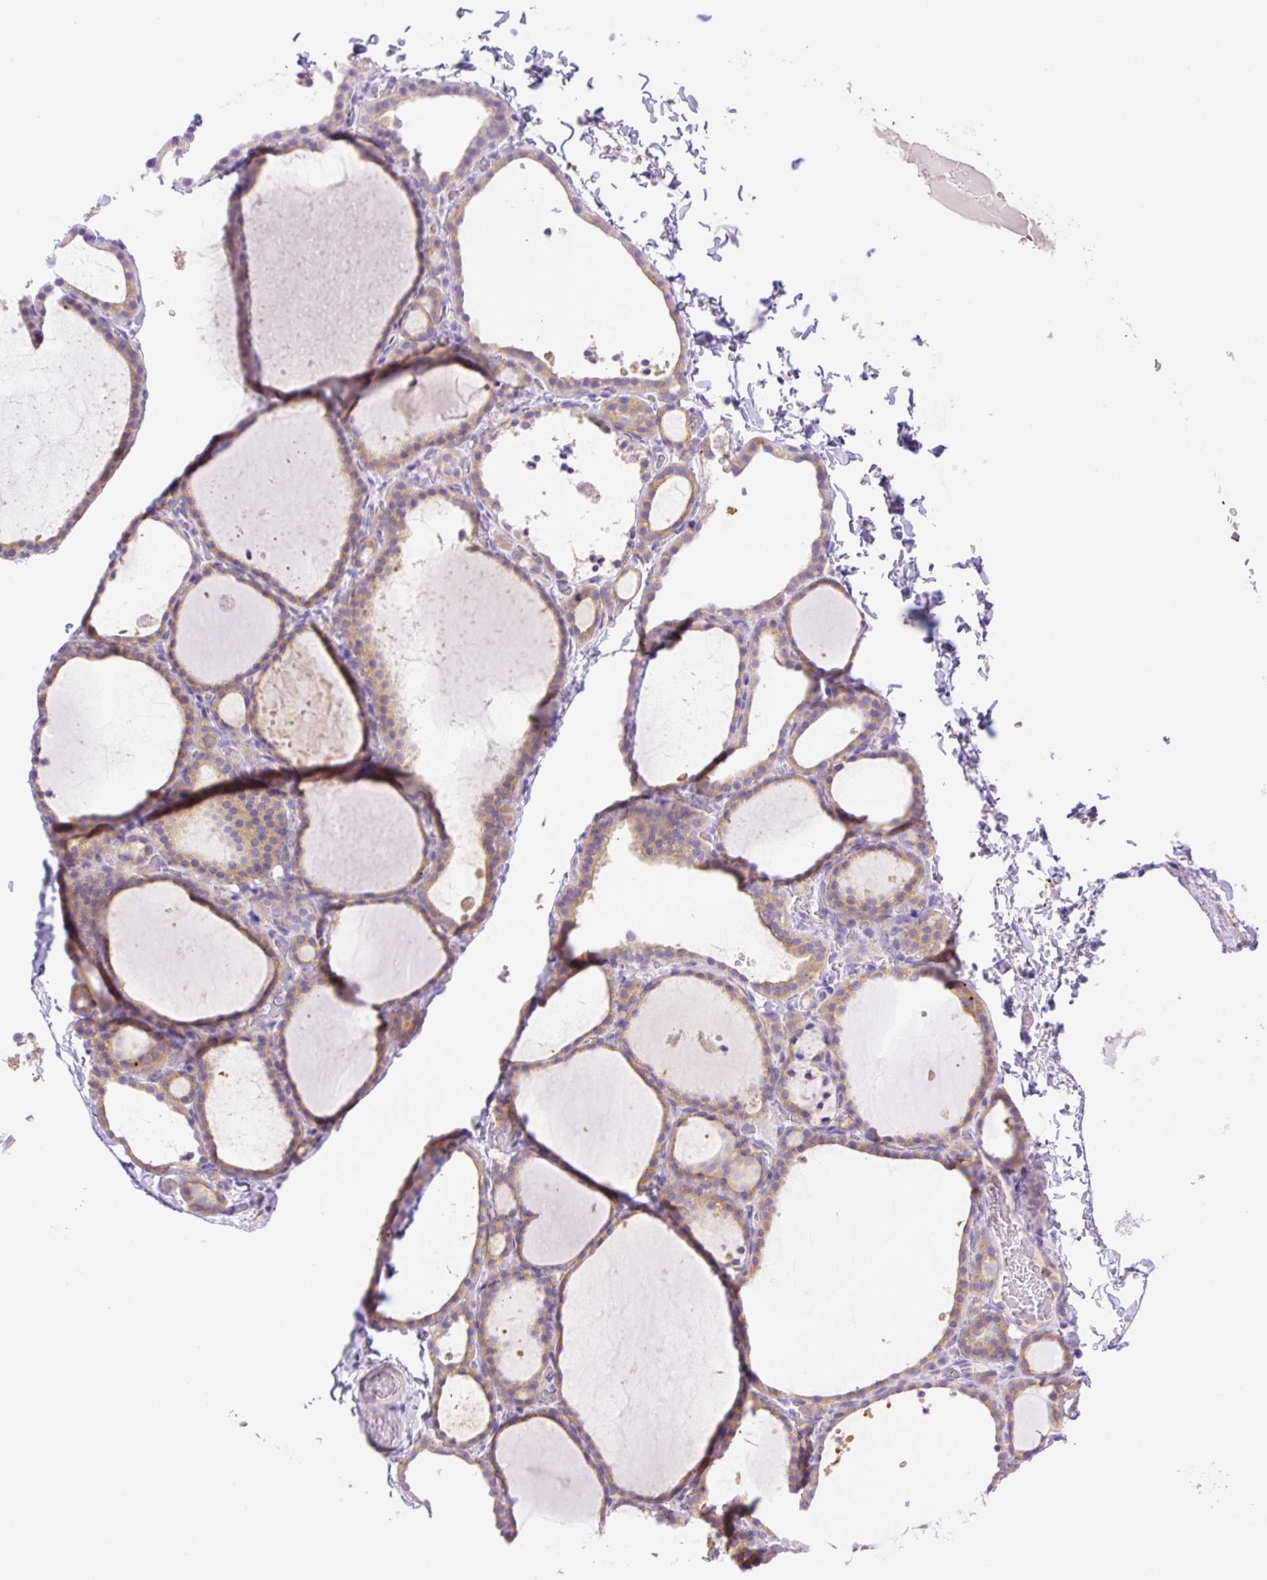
{"staining": {"intensity": "weak", "quantity": "25%-75%", "location": "cytoplasmic/membranous"}, "tissue": "thyroid gland", "cell_type": "Glandular cells", "image_type": "normal", "snomed": [{"axis": "morphology", "description": "Normal tissue, NOS"}, {"axis": "topography", "description": "Thyroid gland"}], "caption": "Immunohistochemistry micrograph of unremarkable thyroid gland: thyroid gland stained using immunohistochemistry reveals low levels of weak protein expression localized specifically in the cytoplasmic/membranous of glandular cells, appearing as a cytoplasmic/membranous brown color.", "gene": "DENND5A", "patient": {"sex": "female", "age": 22}}